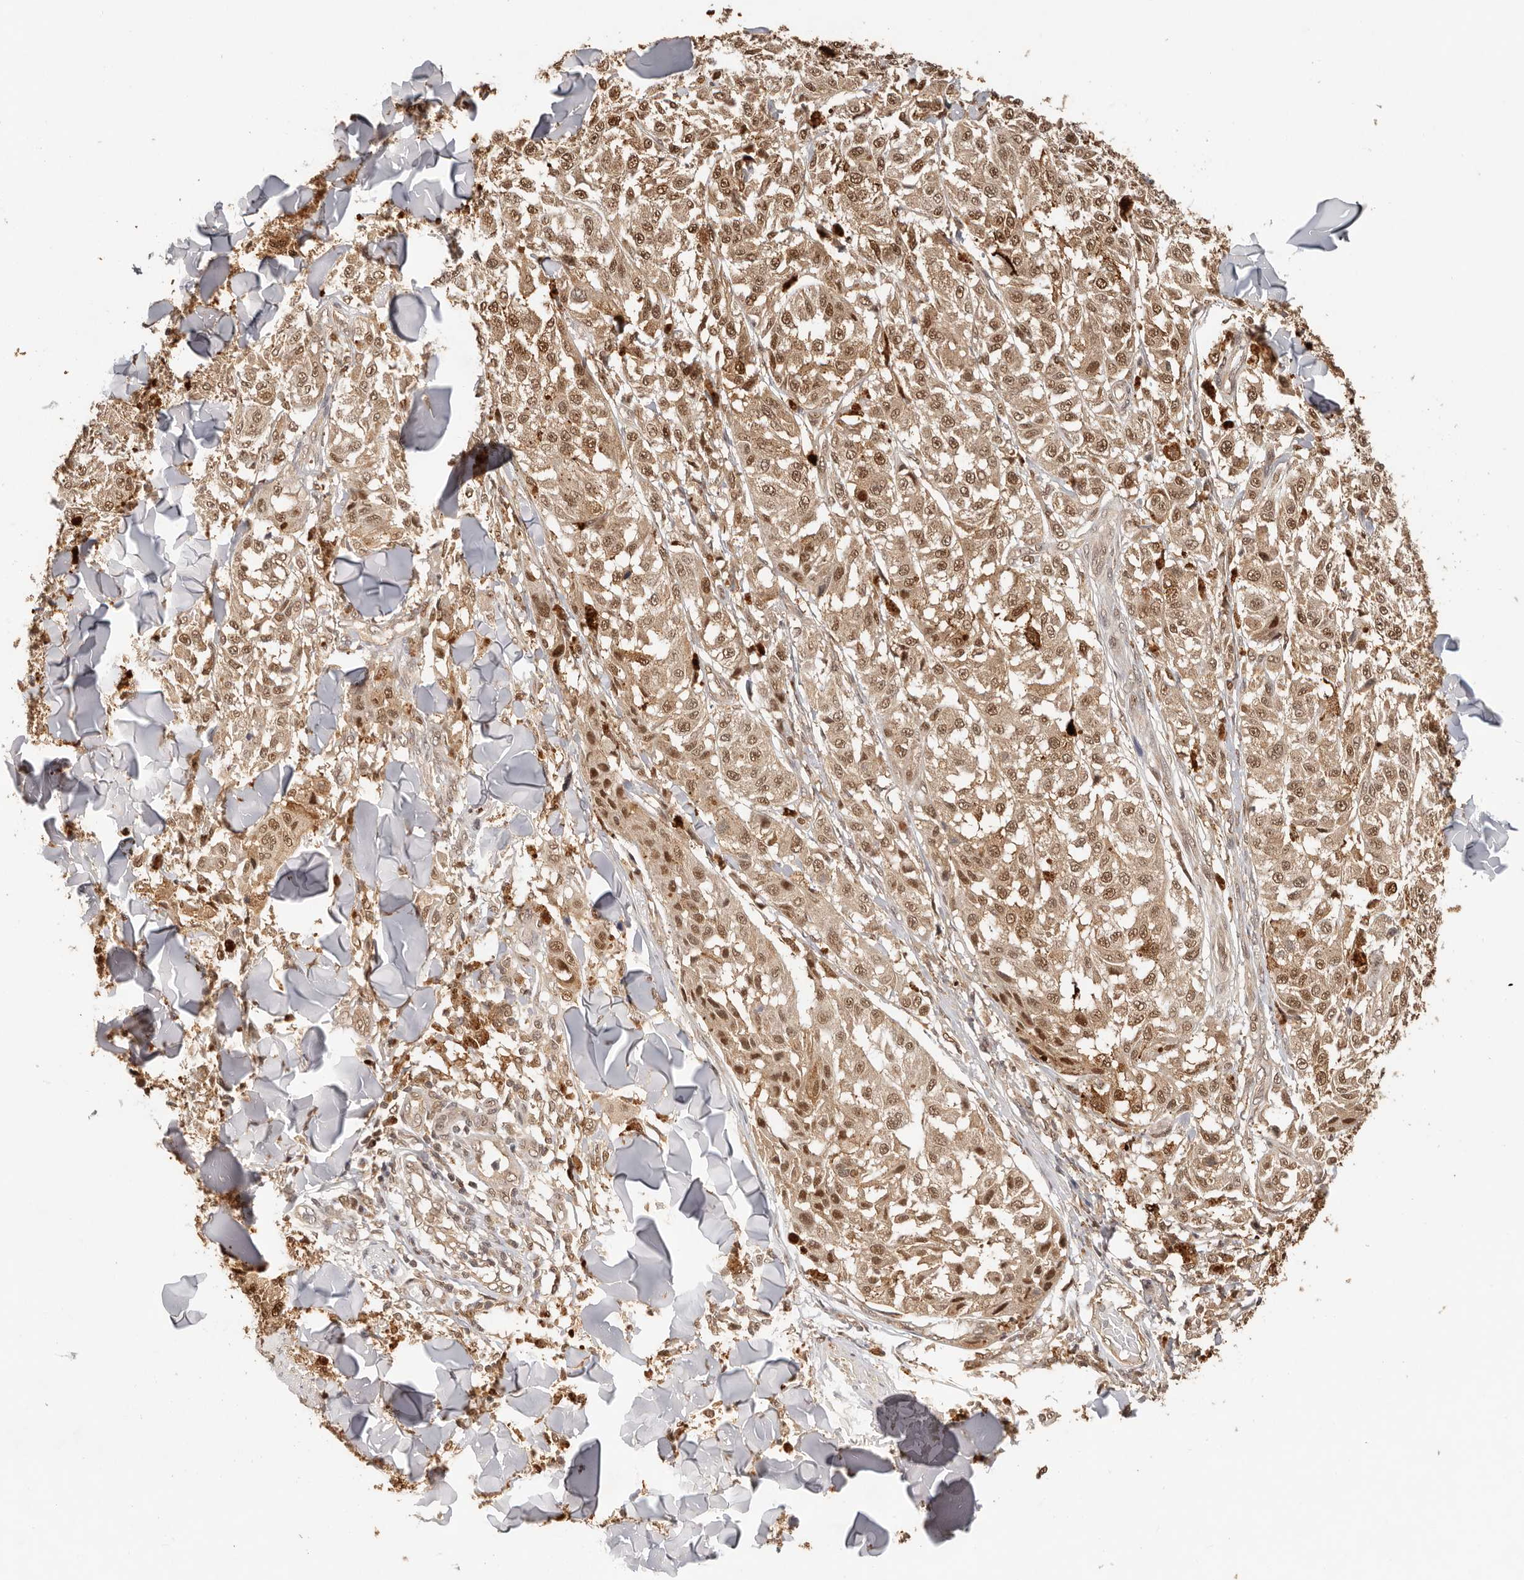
{"staining": {"intensity": "moderate", "quantity": ">75%", "location": "cytoplasmic/membranous,nuclear"}, "tissue": "melanoma", "cell_type": "Tumor cells", "image_type": "cancer", "snomed": [{"axis": "morphology", "description": "Malignant melanoma, NOS"}, {"axis": "topography", "description": "Skin"}], "caption": "Human melanoma stained with a protein marker demonstrates moderate staining in tumor cells.", "gene": "PSMA5", "patient": {"sex": "female", "age": 64}}